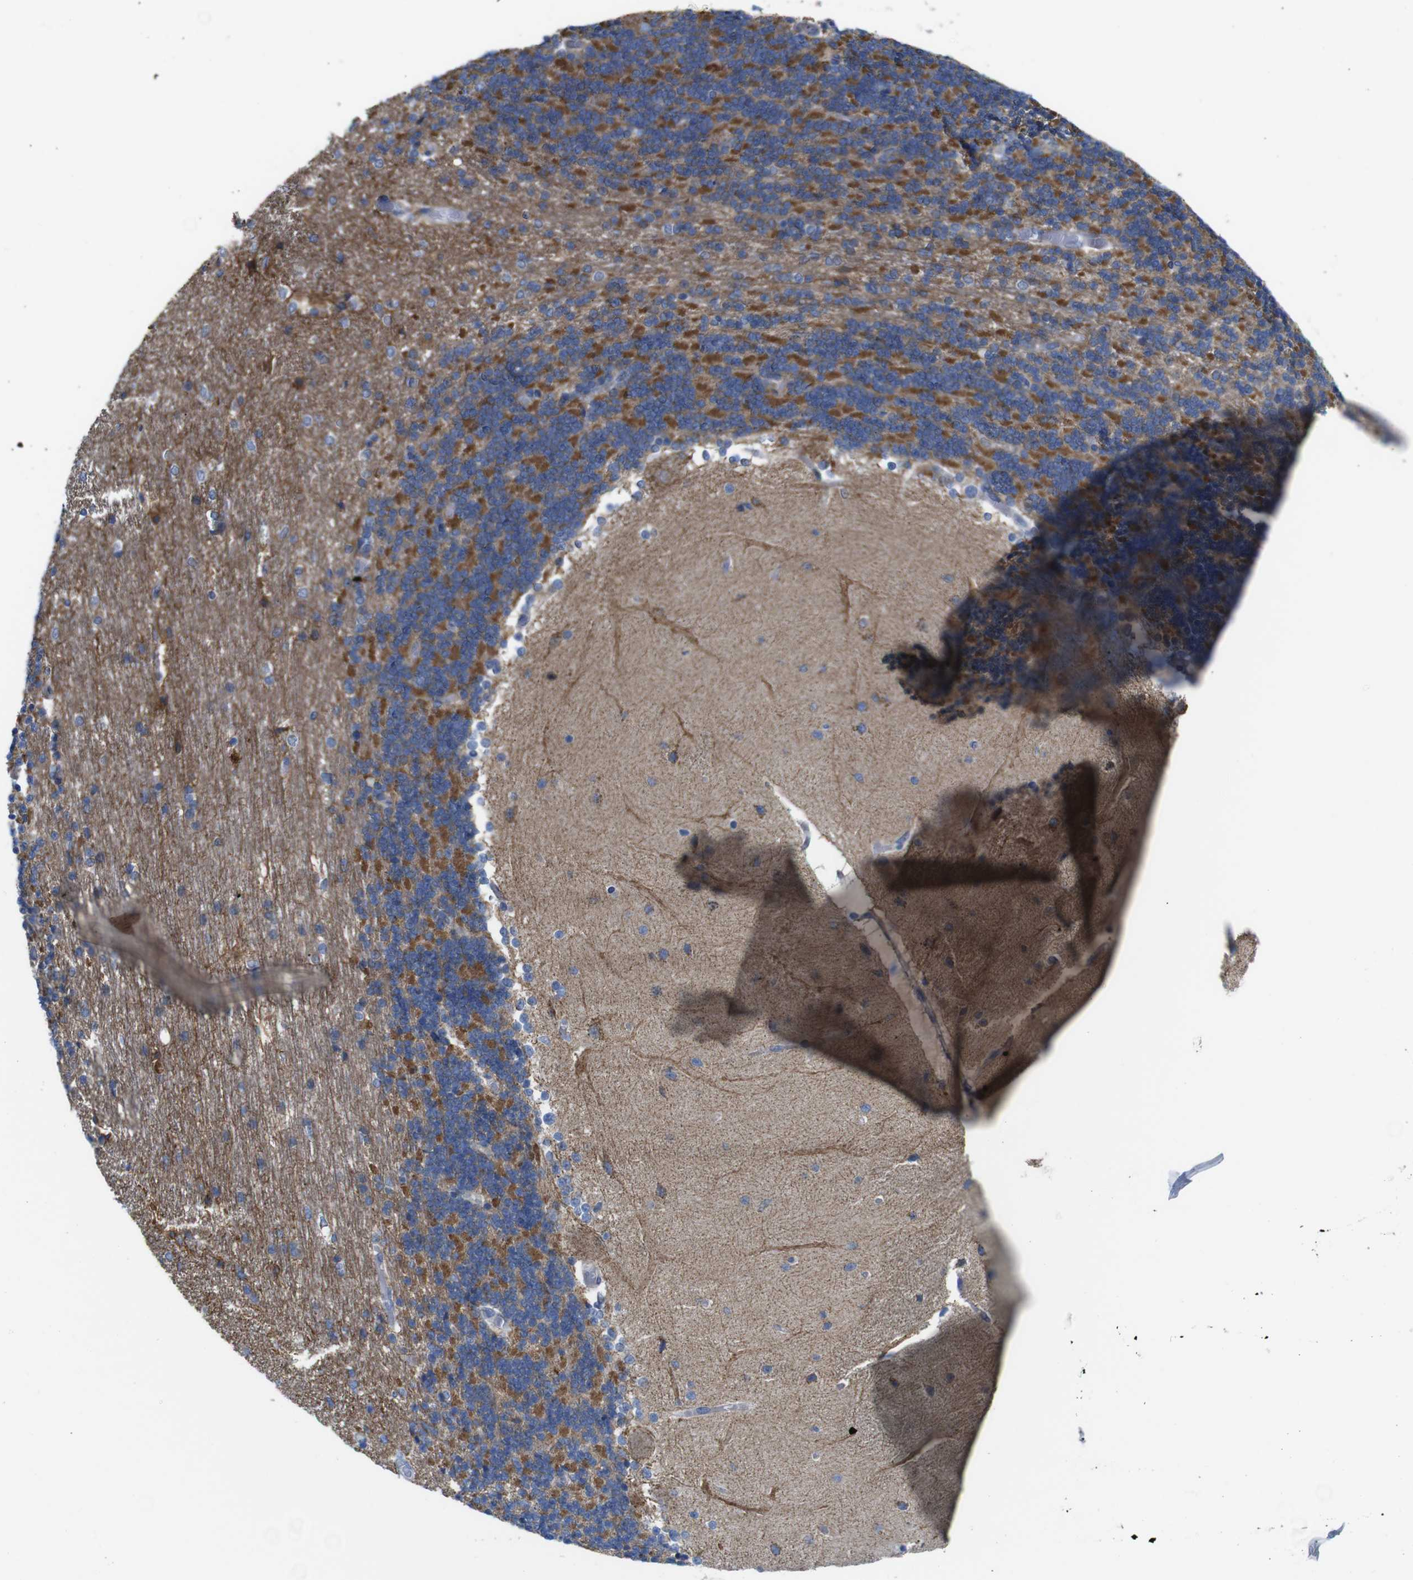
{"staining": {"intensity": "moderate", "quantity": "25%-75%", "location": "cytoplasmic/membranous"}, "tissue": "cerebellum", "cell_type": "Cells in granular layer", "image_type": "normal", "snomed": [{"axis": "morphology", "description": "Normal tissue, NOS"}, {"axis": "topography", "description": "Cerebellum"}], "caption": "Immunohistochemistry (IHC) of unremarkable human cerebellum demonstrates medium levels of moderate cytoplasmic/membranous expression in about 25%-75% of cells in granular layer. (IHC, brightfield microscopy, high magnification).", "gene": "PDCD1LG2", "patient": {"sex": "female", "age": 54}}